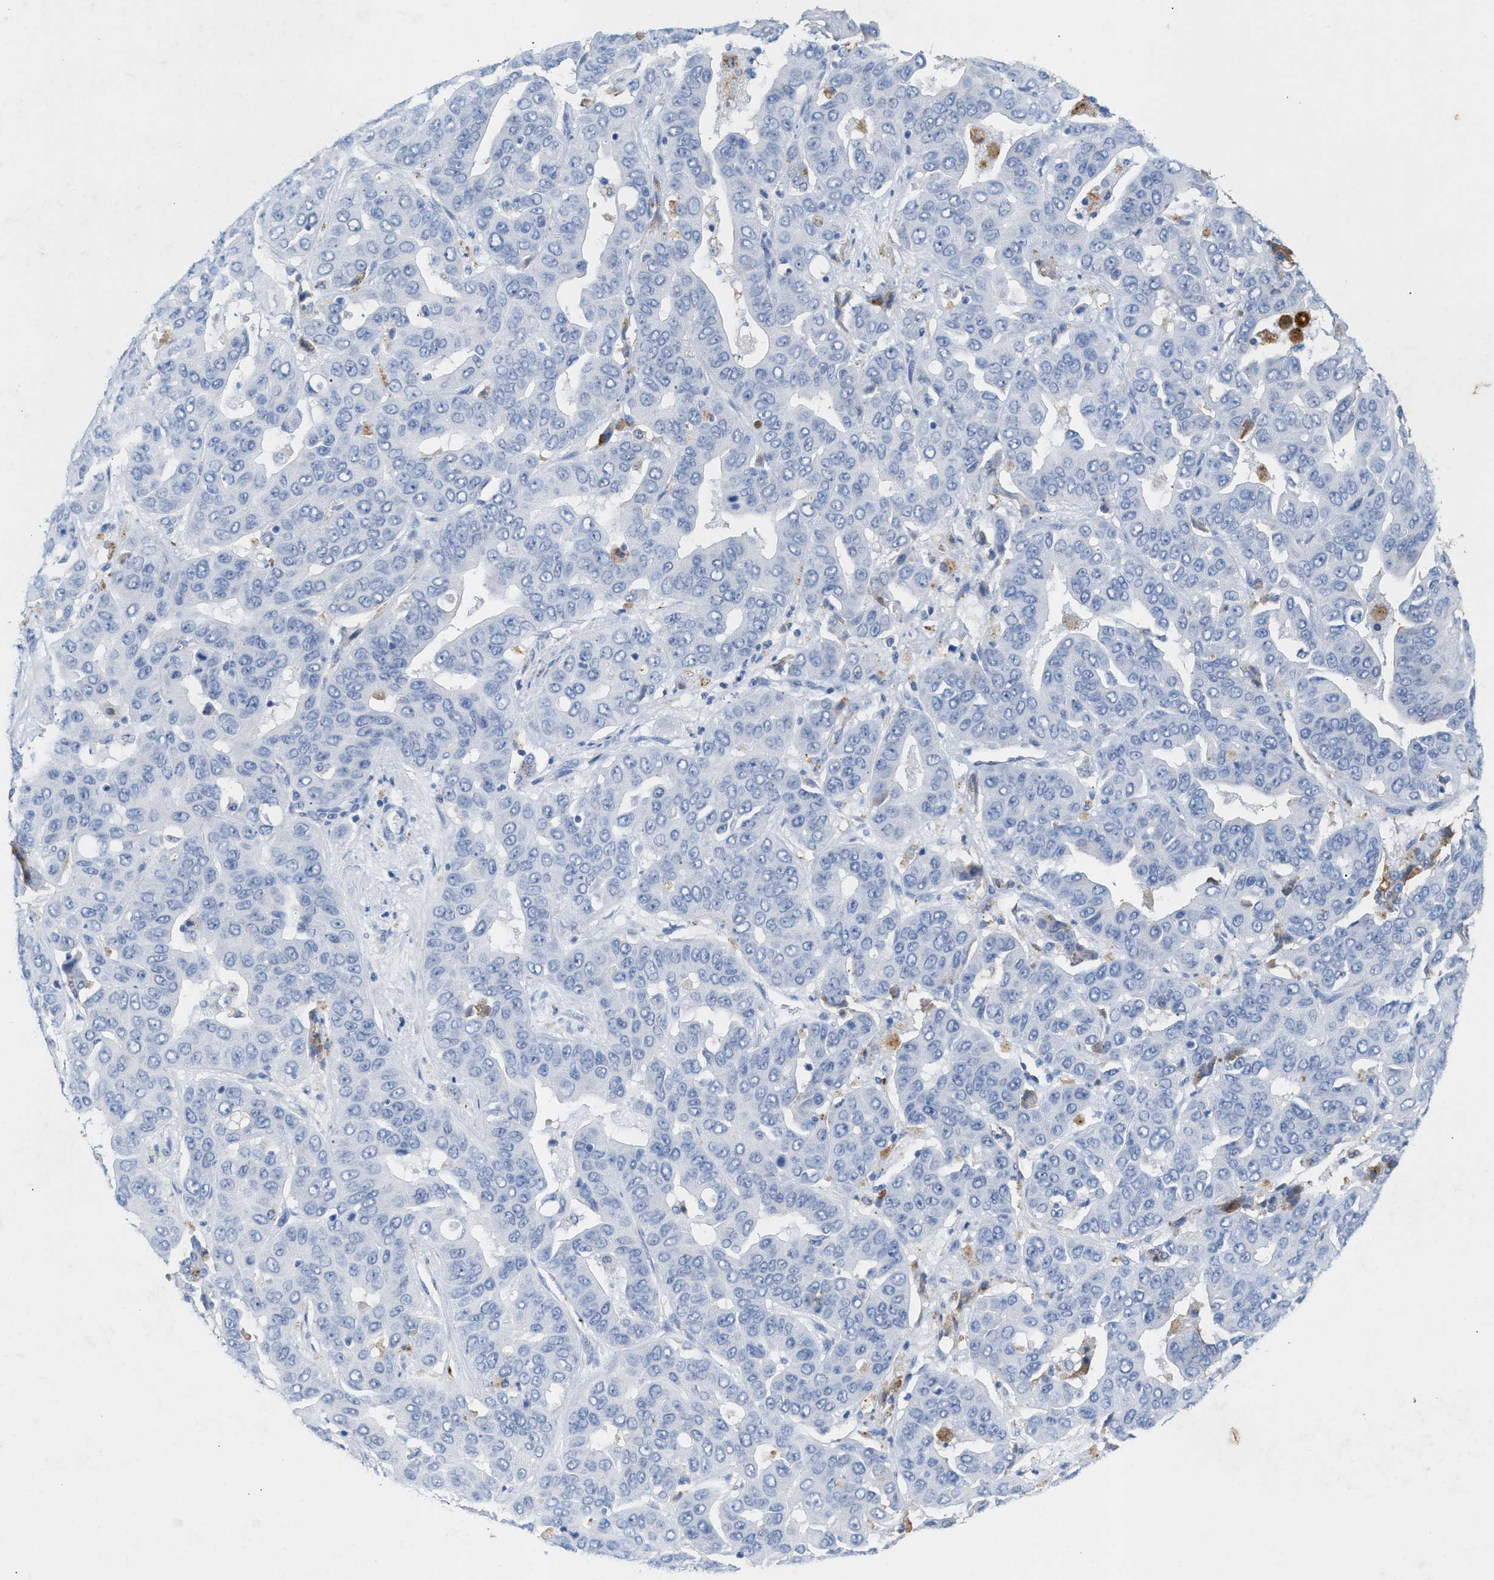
{"staining": {"intensity": "negative", "quantity": "none", "location": "none"}, "tissue": "liver cancer", "cell_type": "Tumor cells", "image_type": "cancer", "snomed": [{"axis": "morphology", "description": "Cholangiocarcinoma"}, {"axis": "topography", "description": "Liver"}], "caption": "A high-resolution micrograph shows IHC staining of liver cholangiocarcinoma, which displays no significant expression in tumor cells. (Stains: DAB (3,3'-diaminobenzidine) immunohistochemistry with hematoxylin counter stain, Microscopy: brightfield microscopy at high magnification).", "gene": "APOH", "patient": {"sex": "female", "age": 52}}